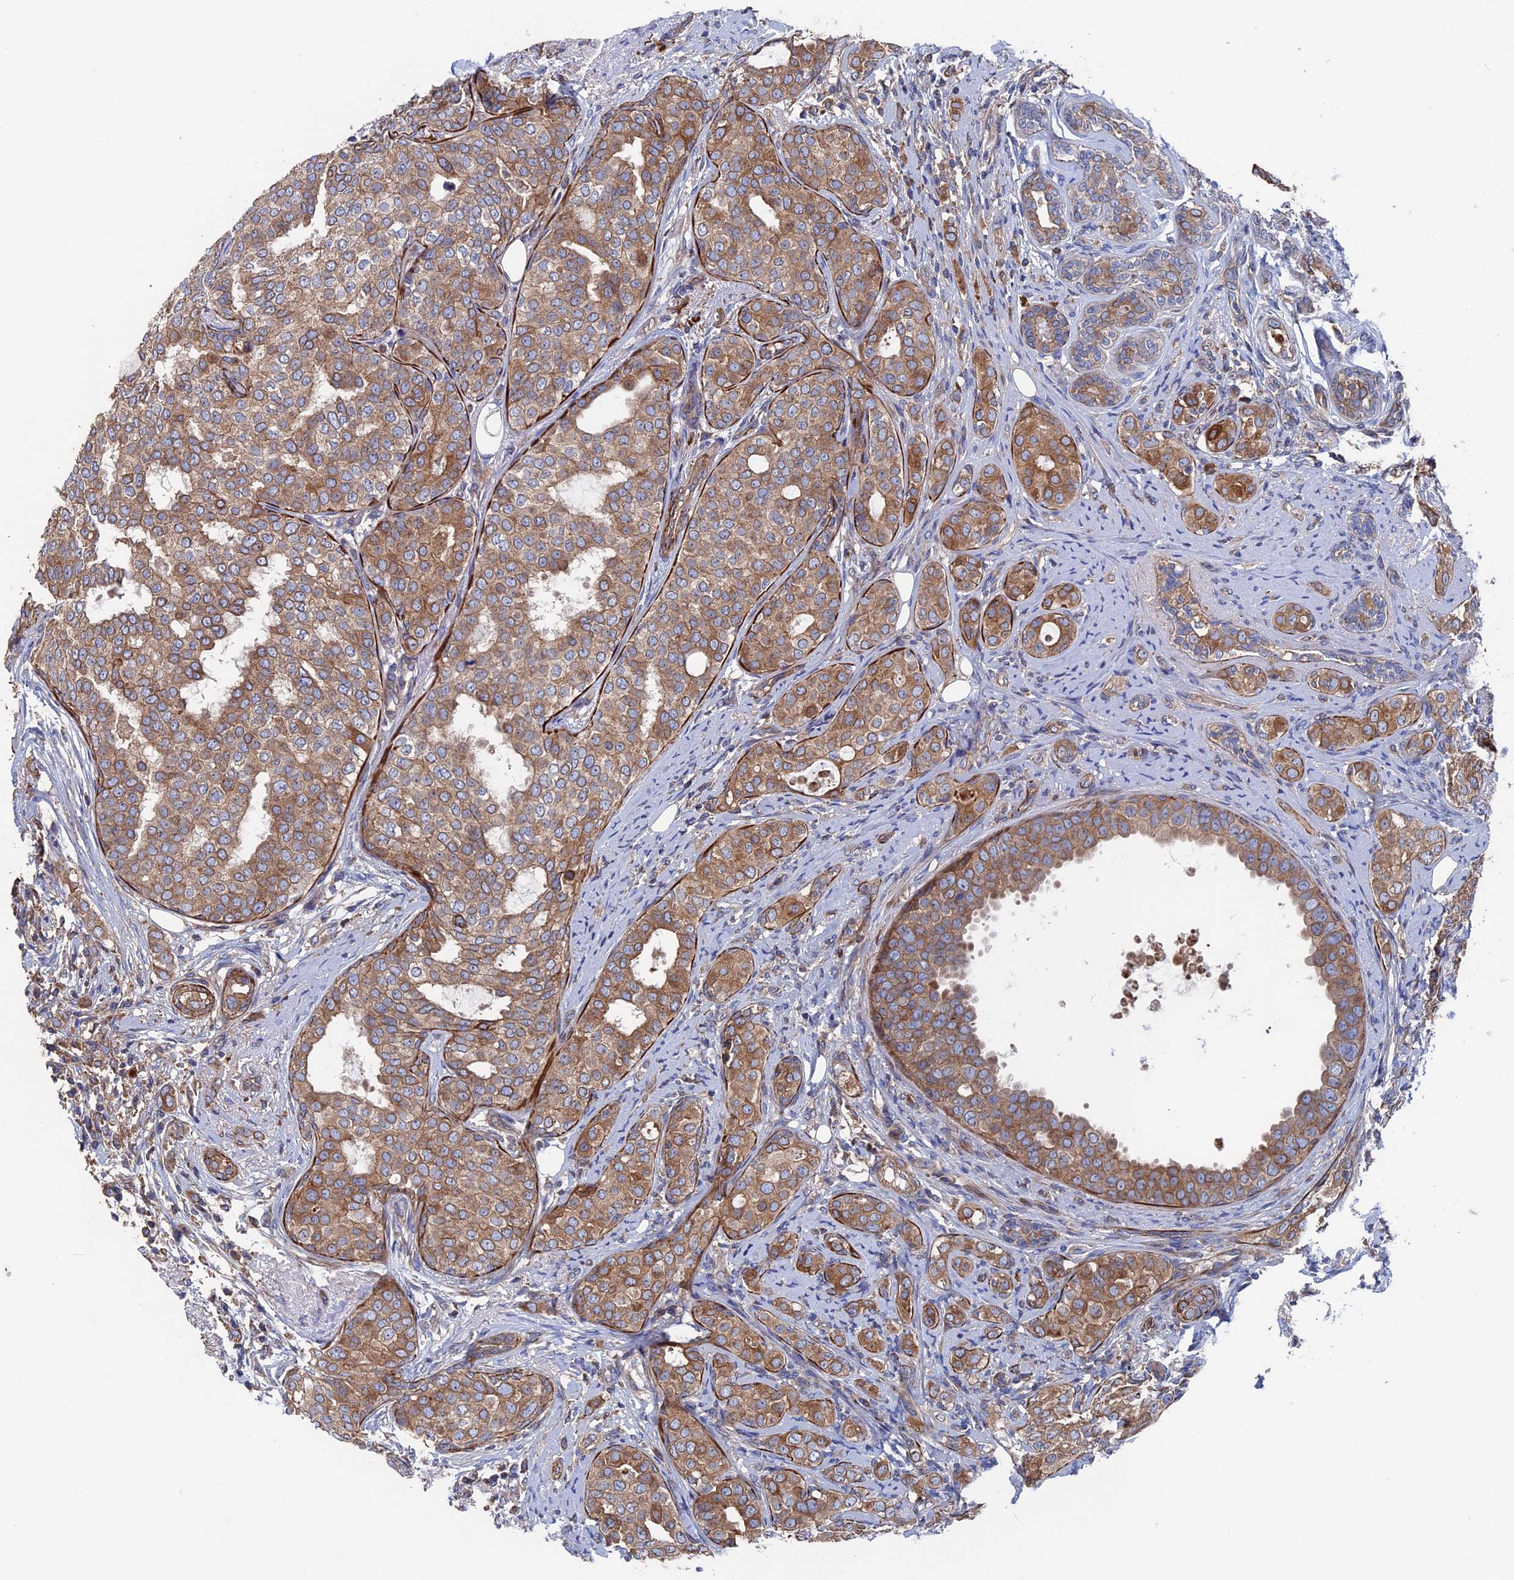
{"staining": {"intensity": "moderate", "quantity": ">75%", "location": "cytoplasmic/membranous"}, "tissue": "breast cancer", "cell_type": "Tumor cells", "image_type": "cancer", "snomed": [{"axis": "morphology", "description": "Lobular carcinoma"}, {"axis": "topography", "description": "Breast"}], "caption": "Moderate cytoplasmic/membranous staining for a protein is identified in about >75% of tumor cells of breast cancer (lobular carcinoma) using immunohistochemistry (IHC).", "gene": "DNAJC3", "patient": {"sex": "female", "age": 51}}